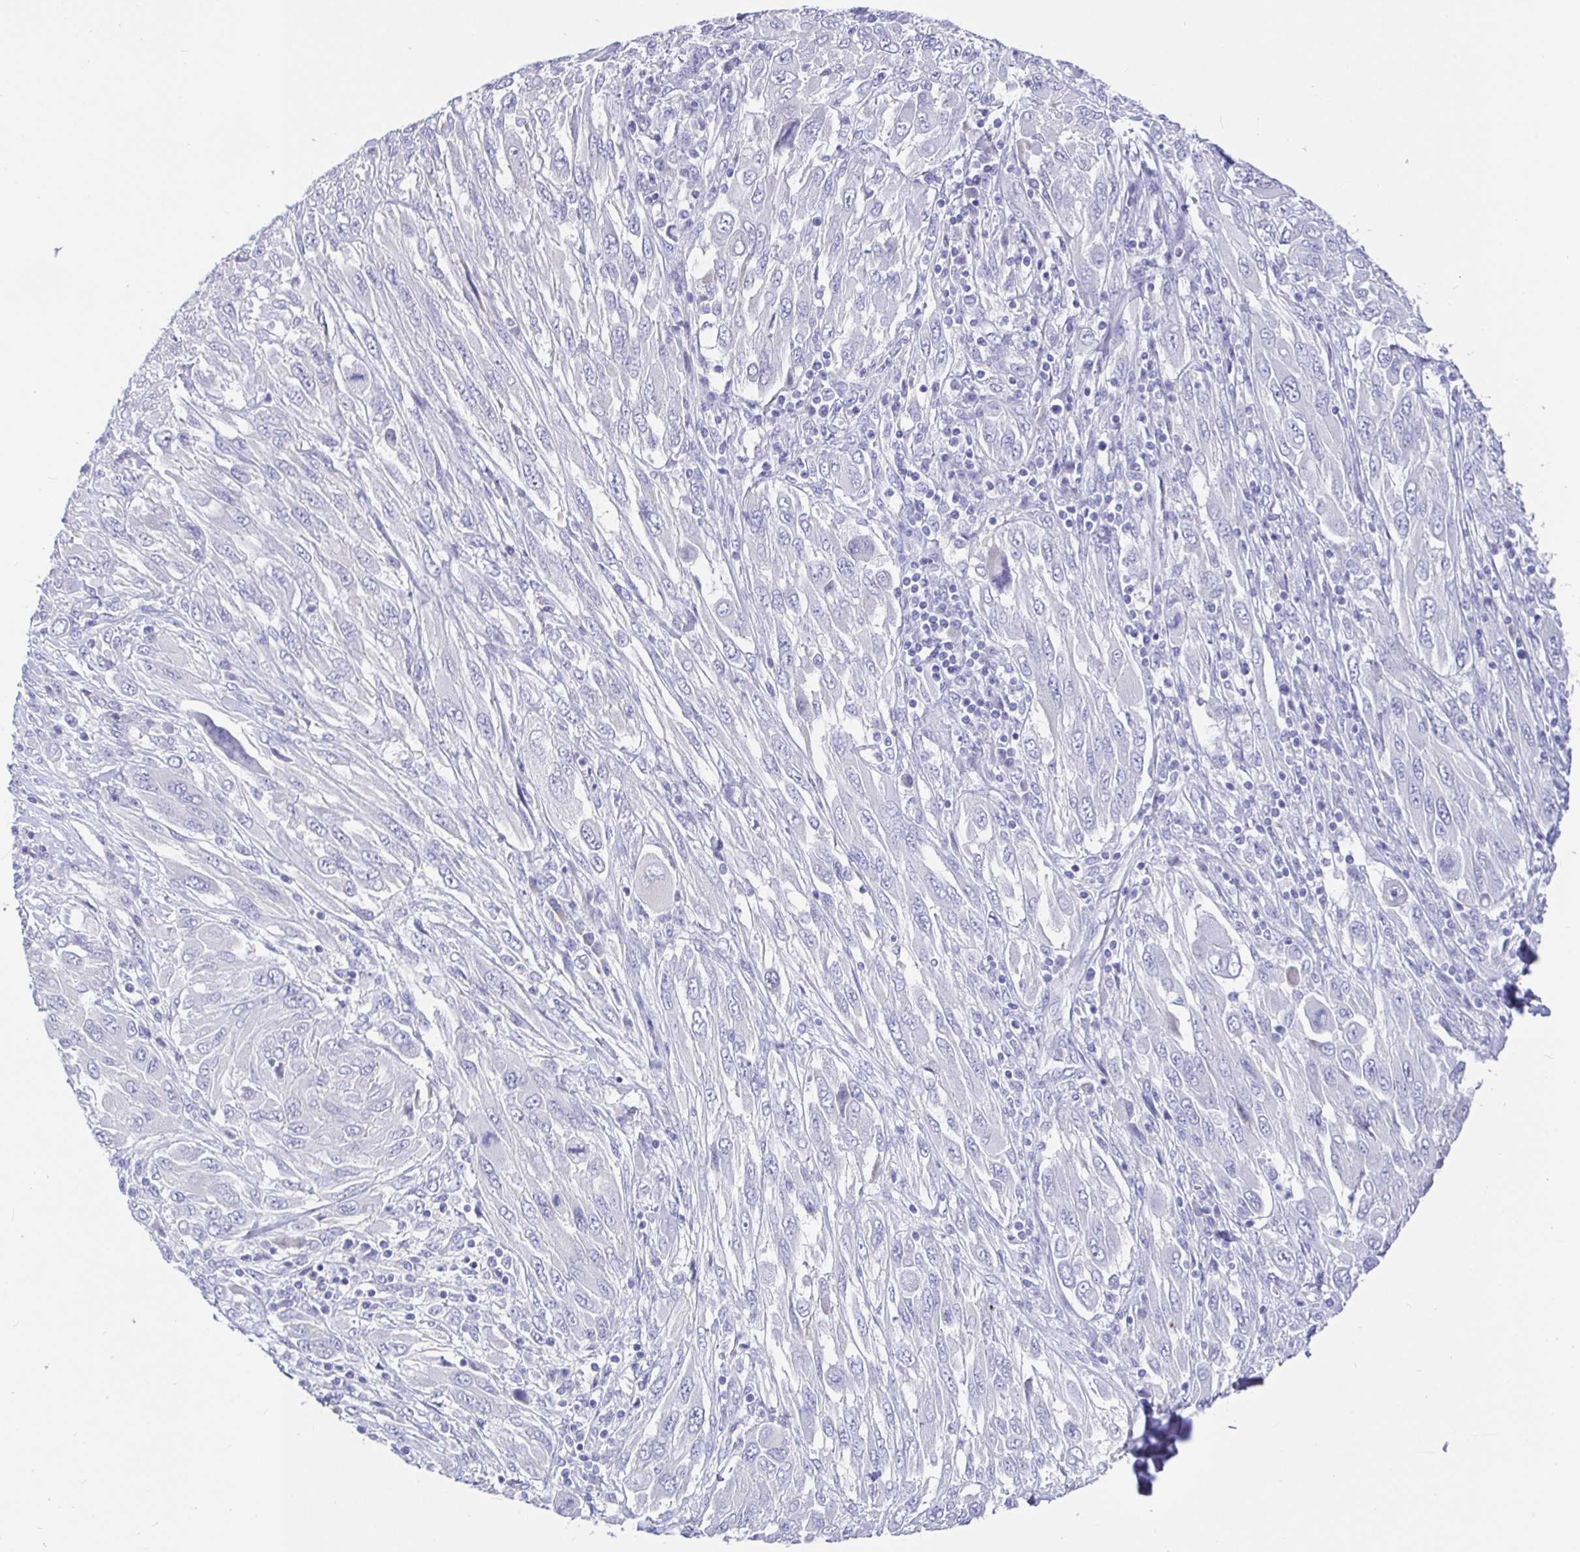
{"staining": {"intensity": "negative", "quantity": "none", "location": "none"}, "tissue": "melanoma", "cell_type": "Tumor cells", "image_type": "cancer", "snomed": [{"axis": "morphology", "description": "Malignant melanoma, NOS"}, {"axis": "topography", "description": "Skin"}], "caption": "There is no significant staining in tumor cells of malignant melanoma.", "gene": "TPTE", "patient": {"sex": "female", "age": 91}}